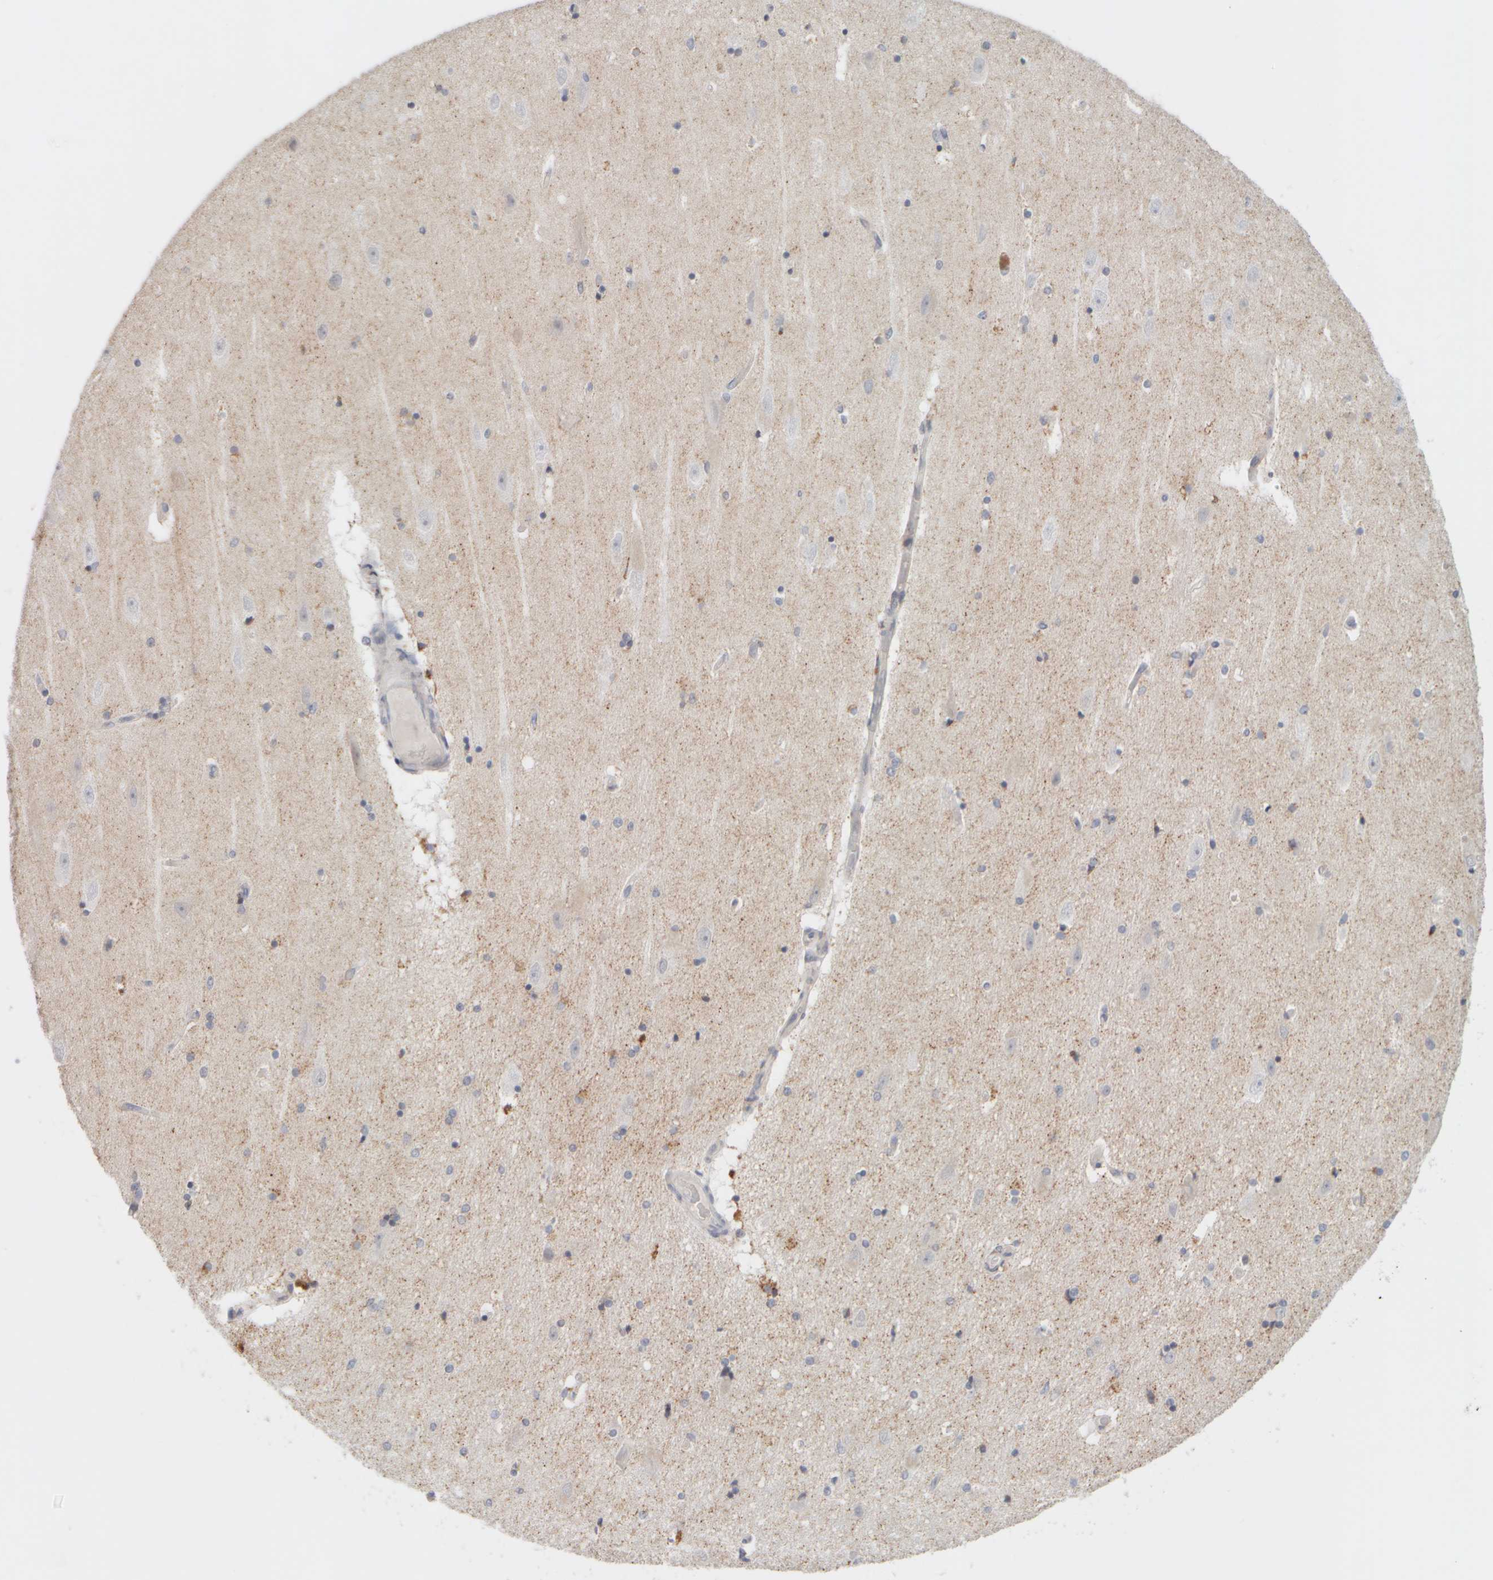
{"staining": {"intensity": "weak", "quantity": "<25%", "location": "cytoplasmic/membranous"}, "tissue": "hippocampus", "cell_type": "Glial cells", "image_type": "normal", "snomed": [{"axis": "morphology", "description": "Normal tissue, NOS"}, {"axis": "topography", "description": "Hippocampus"}], "caption": "The IHC photomicrograph has no significant staining in glial cells of hippocampus.", "gene": "ZNF112", "patient": {"sex": "female", "age": 54}}